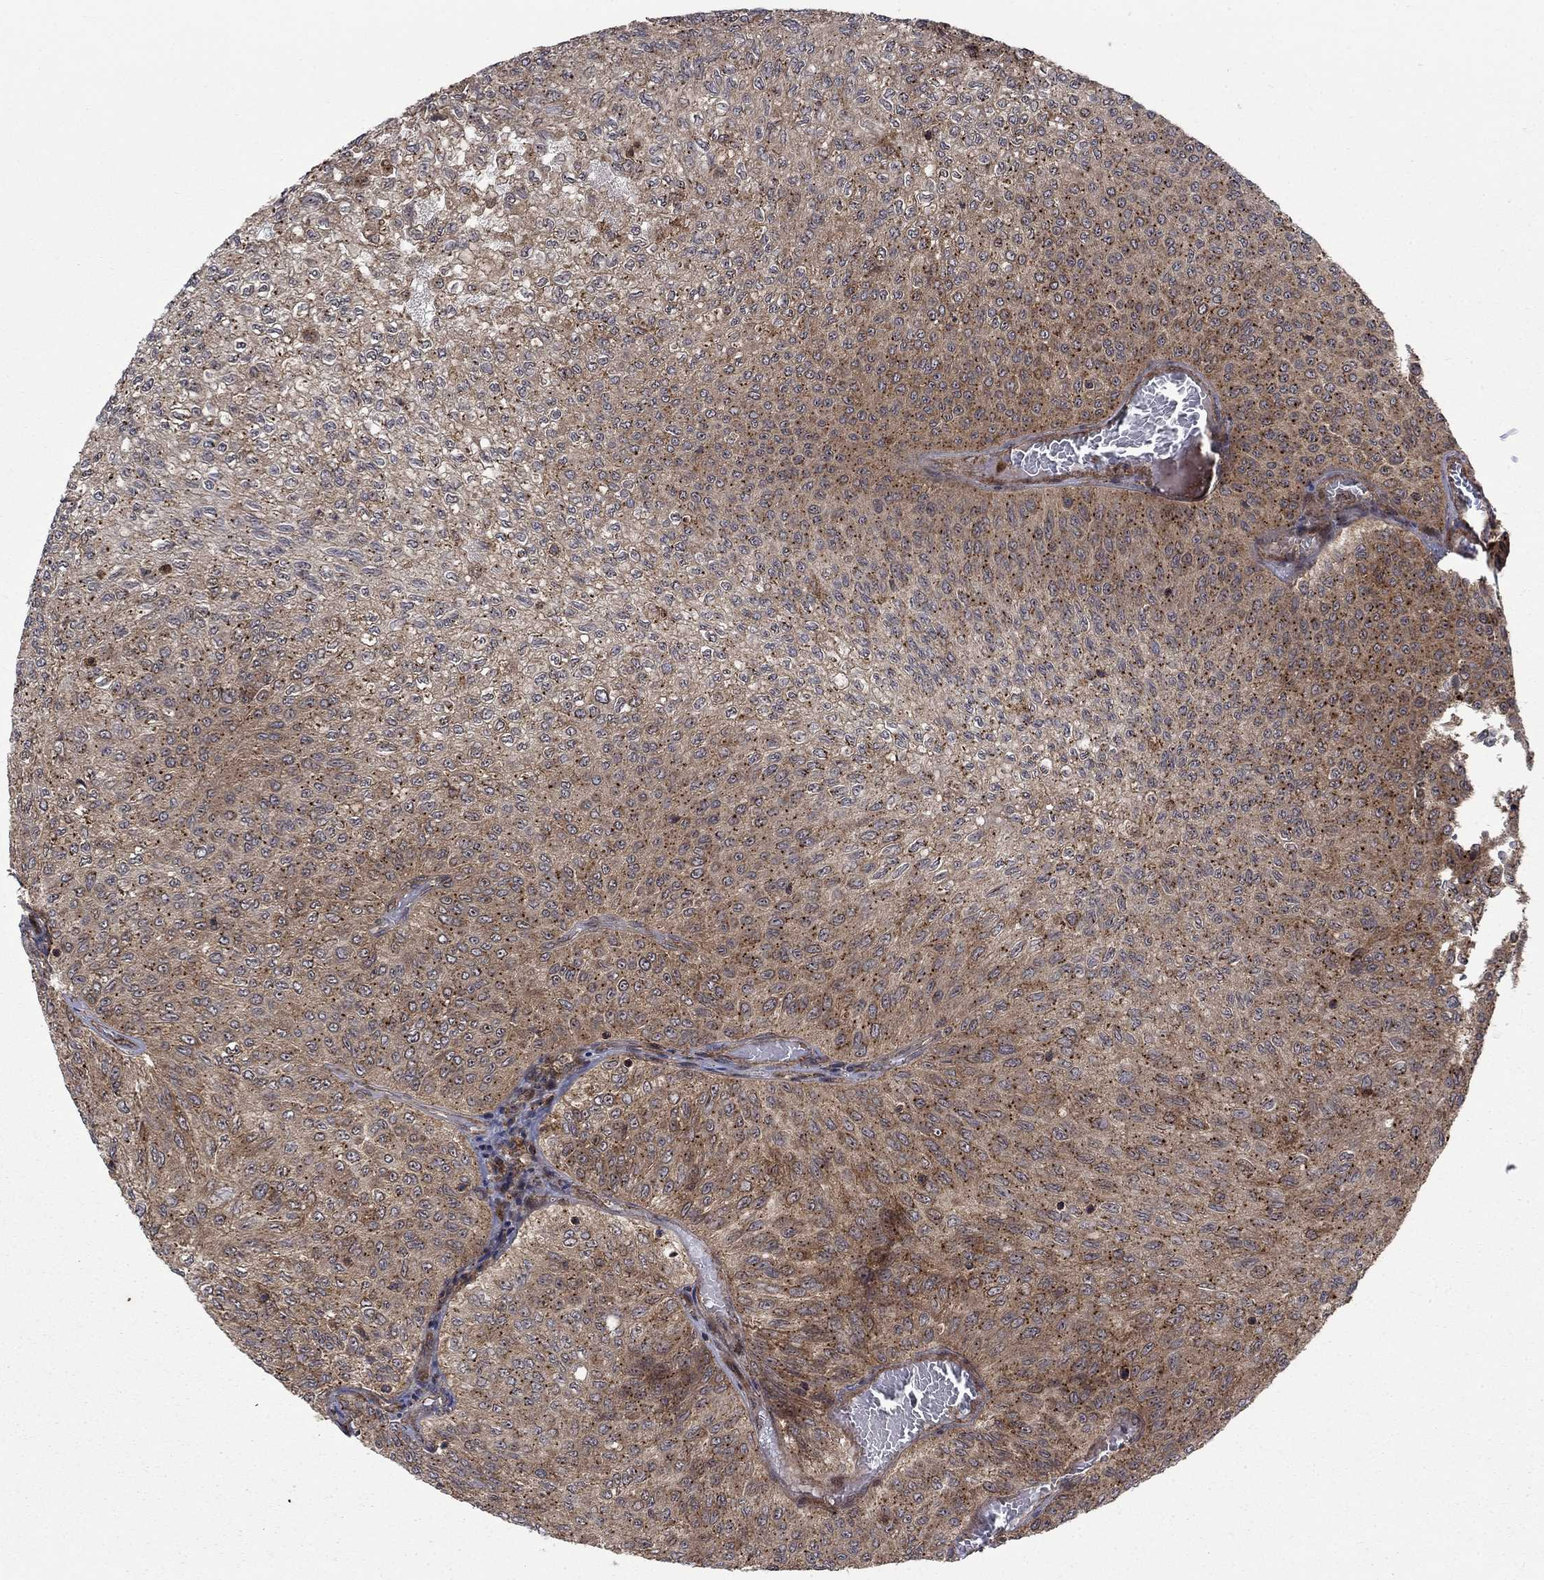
{"staining": {"intensity": "moderate", "quantity": "25%-75%", "location": "cytoplasmic/membranous"}, "tissue": "urothelial cancer", "cell_type": "Tumor cells", "image_type": "cancer", "snomed": [{"axis": "morphology", "description": "Urothelial carcinoma, Low grade"}, {"axis": "topography", "description": "Urinary bladder"}], "caption": "Immunohistochemistry (IHC) of urothelial carcinoma (low-grade) exhibits medium levels of moderate cytoplasmic/membranous staining in about 25%-75% of tumor cells. The staining was performed using DAB to visualize the protein expression in brown, while the nuclei were stained in blue with hematoxylin (Magnification: 20x).", "gene": "IFI35", "patient": {"sex": "male", "age": 78}}